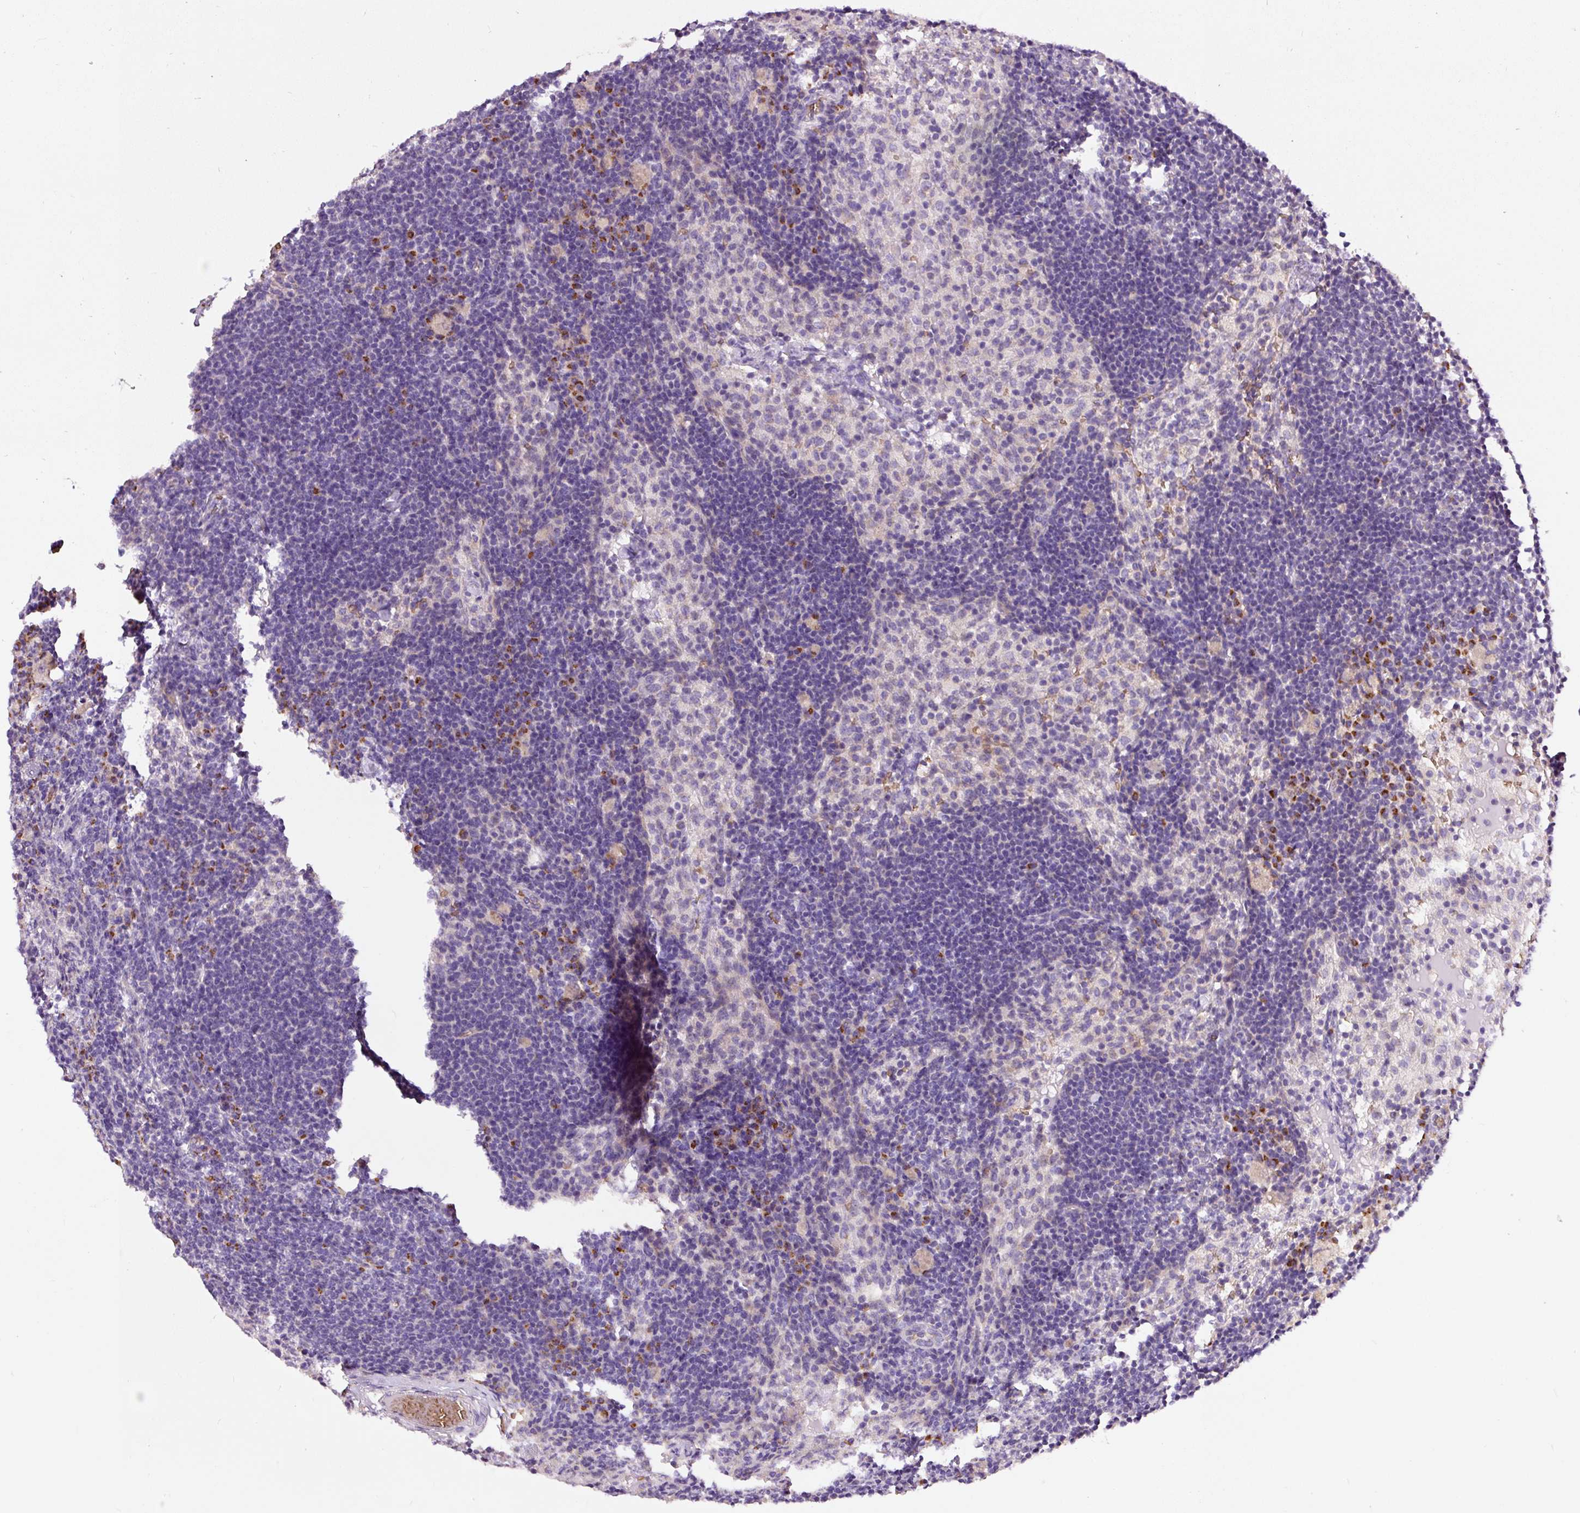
{"staining": {"intensity": "strong", "quantity": "<25%", "location": "cytoplasmic/membranous"}, "tissue": "lymph node", "cell_type": "Germinal center cells", "image_type": "normal", "snomed": [{"axis": "morphology", "description": "Normal tissue, NOS"}, {"axis": "topography", "description": "Lymph node"}], "caption": "Immunohistochemistry photomicrograph of benign lymph node stained for a protein (brown), which demonstrates medium levels of strong cytoplasmic/membranous expression in approximately <25% of germinal center cells.", "gene": "PRRC2A", "patient": {"sex": "male", "age": 49}}